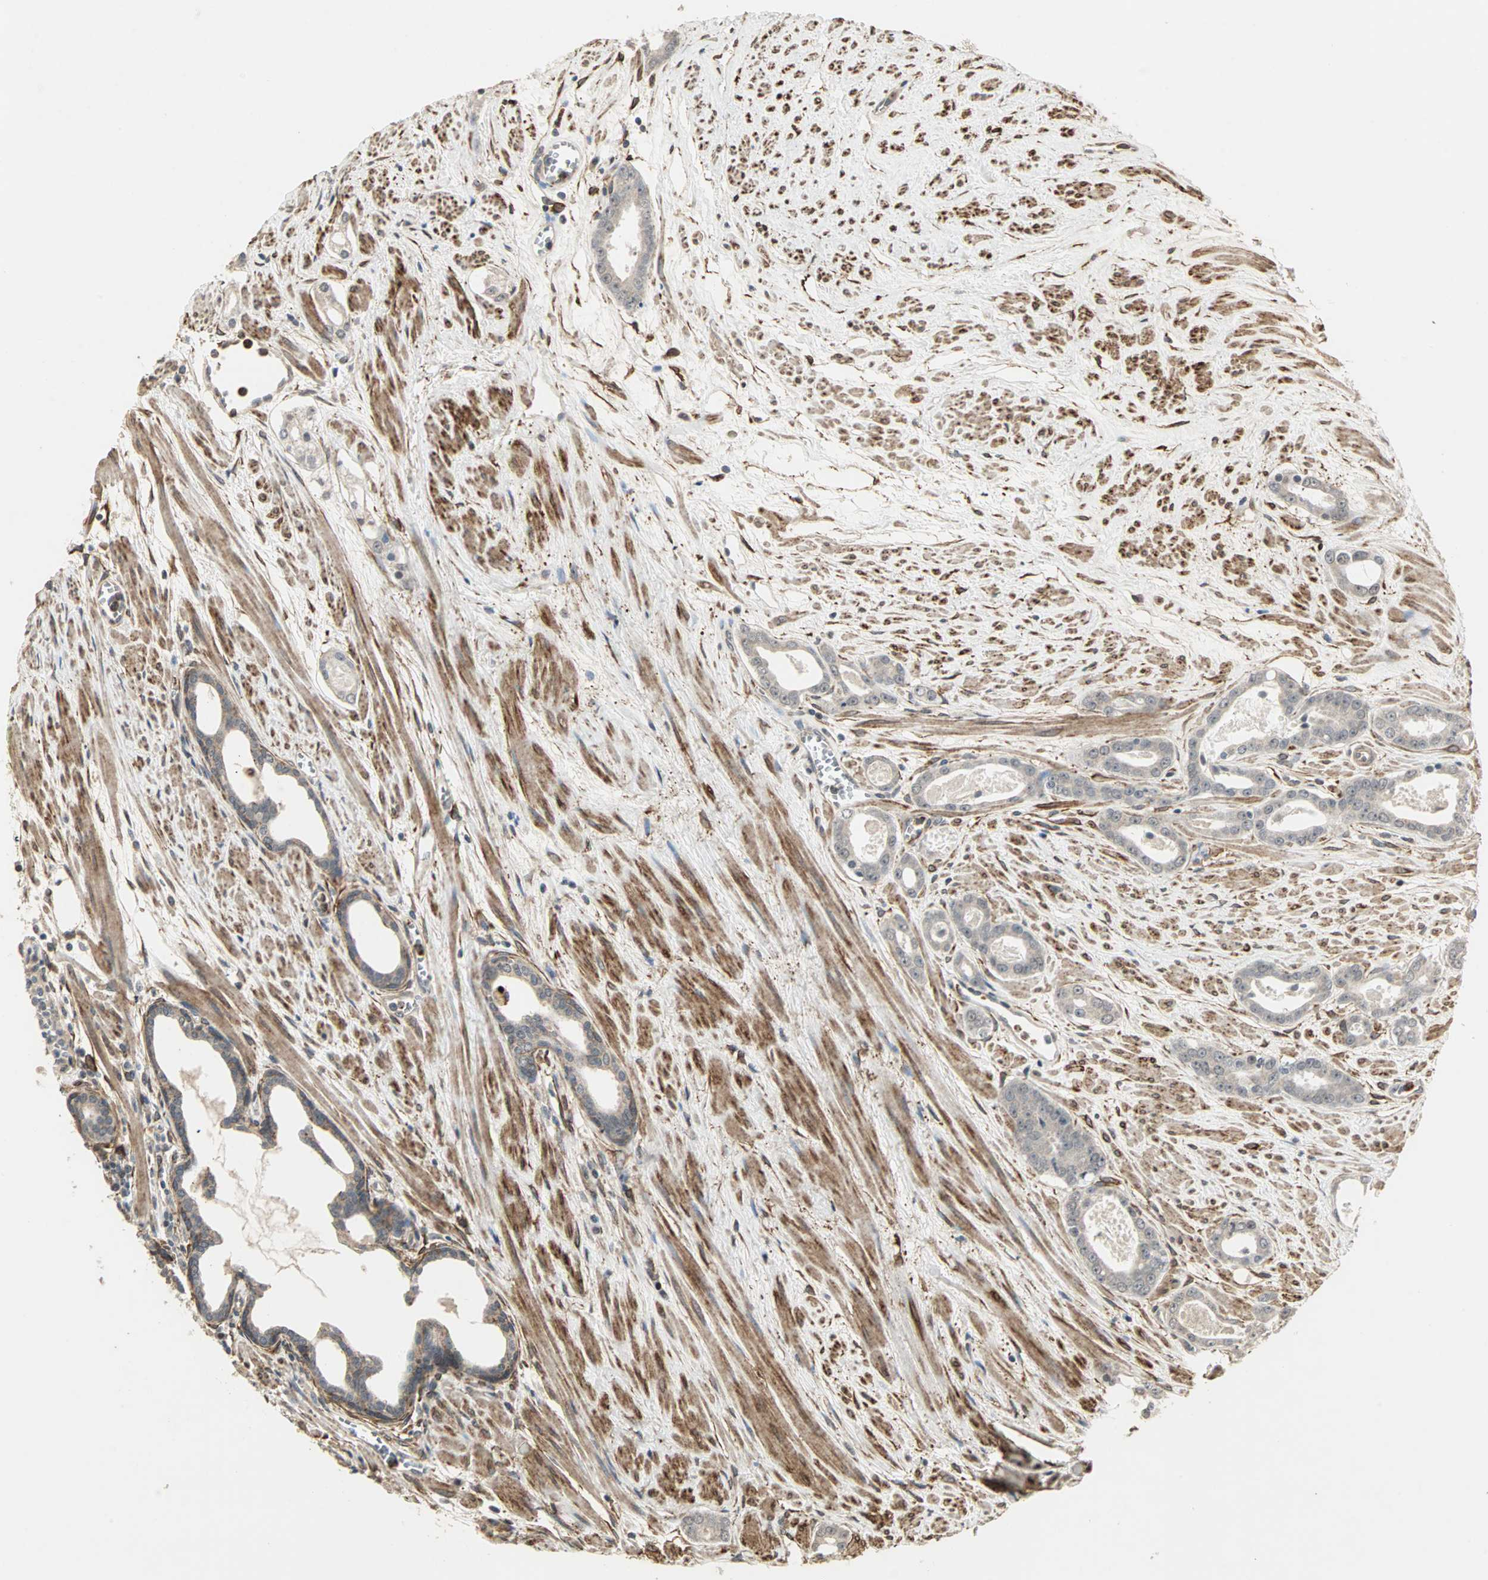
{"staining": {"intensity": "weak", "quantity": "25%-75%", "location": "cytoplasmic/membranous"}, "tissue": "prostate cancer", "cell_type": "Tumor cells", "image_type": "cancer", "snomed": [{"axis": "morphology", "description": "Adenocarcinoma, Low grade"}, {"axis": "topography", "description": "Prostate"}], "caption": "A histopathology image of low-grade adenocarcinoma (prostate) stained for a protein reveals weak cytoplasmic/membranous brown staining in tumor cells. The staining was performed using DAB, with brown indicating positive protein expression. Nuclei are stained blue with hematoxylin.", "gene": "TRPV4", "patient": {"sex": "male", "age": 57}}